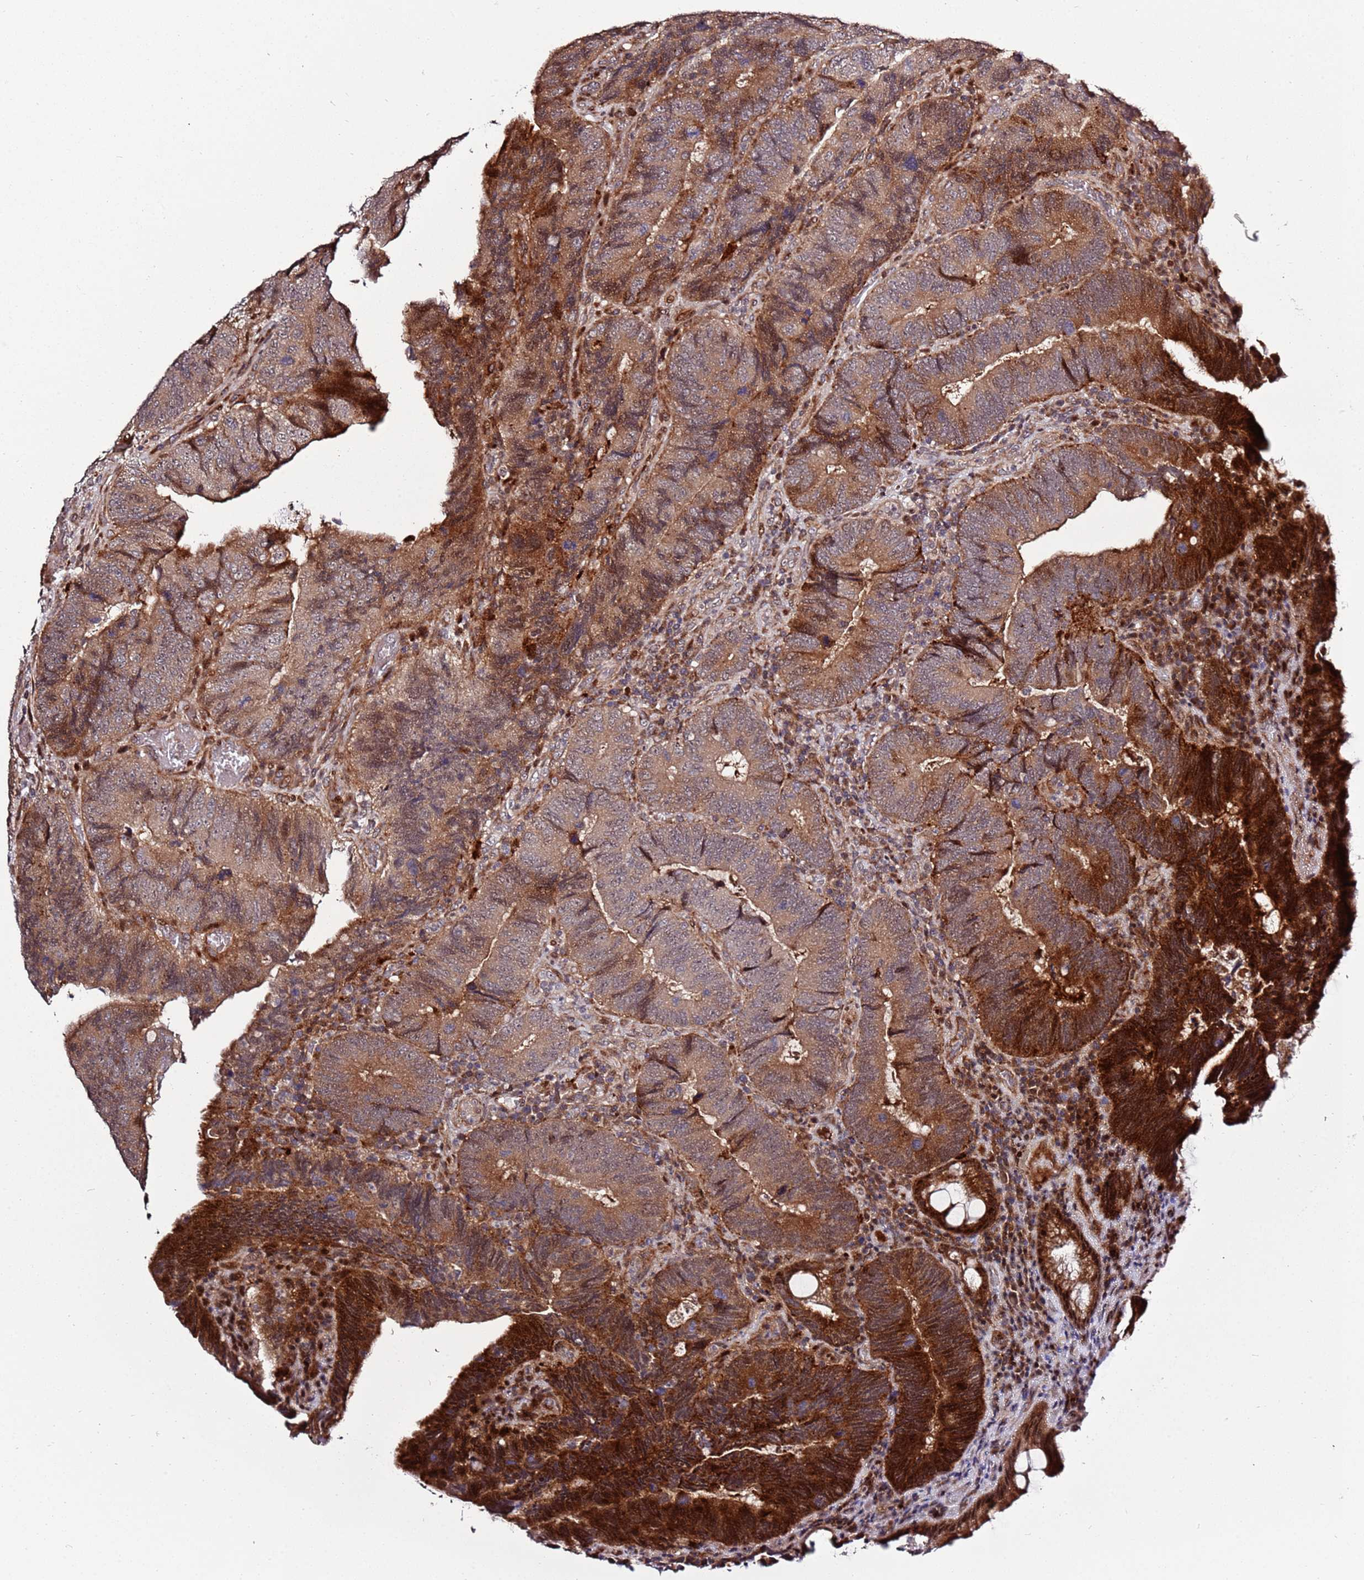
{"staining": {"intensity": "strong", "quantity": ">75%", "location": "cytoplasmic/membranous"}, "tissue": "colorectal cancer", "cell_type": "Tumor cells", "image_type": "cancer", "snomed": [{"axis": "morphology", "description": "Adenocarcinoma, NOS"}, {"axis": "topography", "description": "Colon"}], "caption": "This micrograph demonstrates immunohistochemistry staining of colorectal adenocarcinoma, with high strong cytoplasmic/membranous expression in approximately >75% of tumor cells.", "gene": "RHBDL1", "patient": {"sex": "female", "age": 67}}